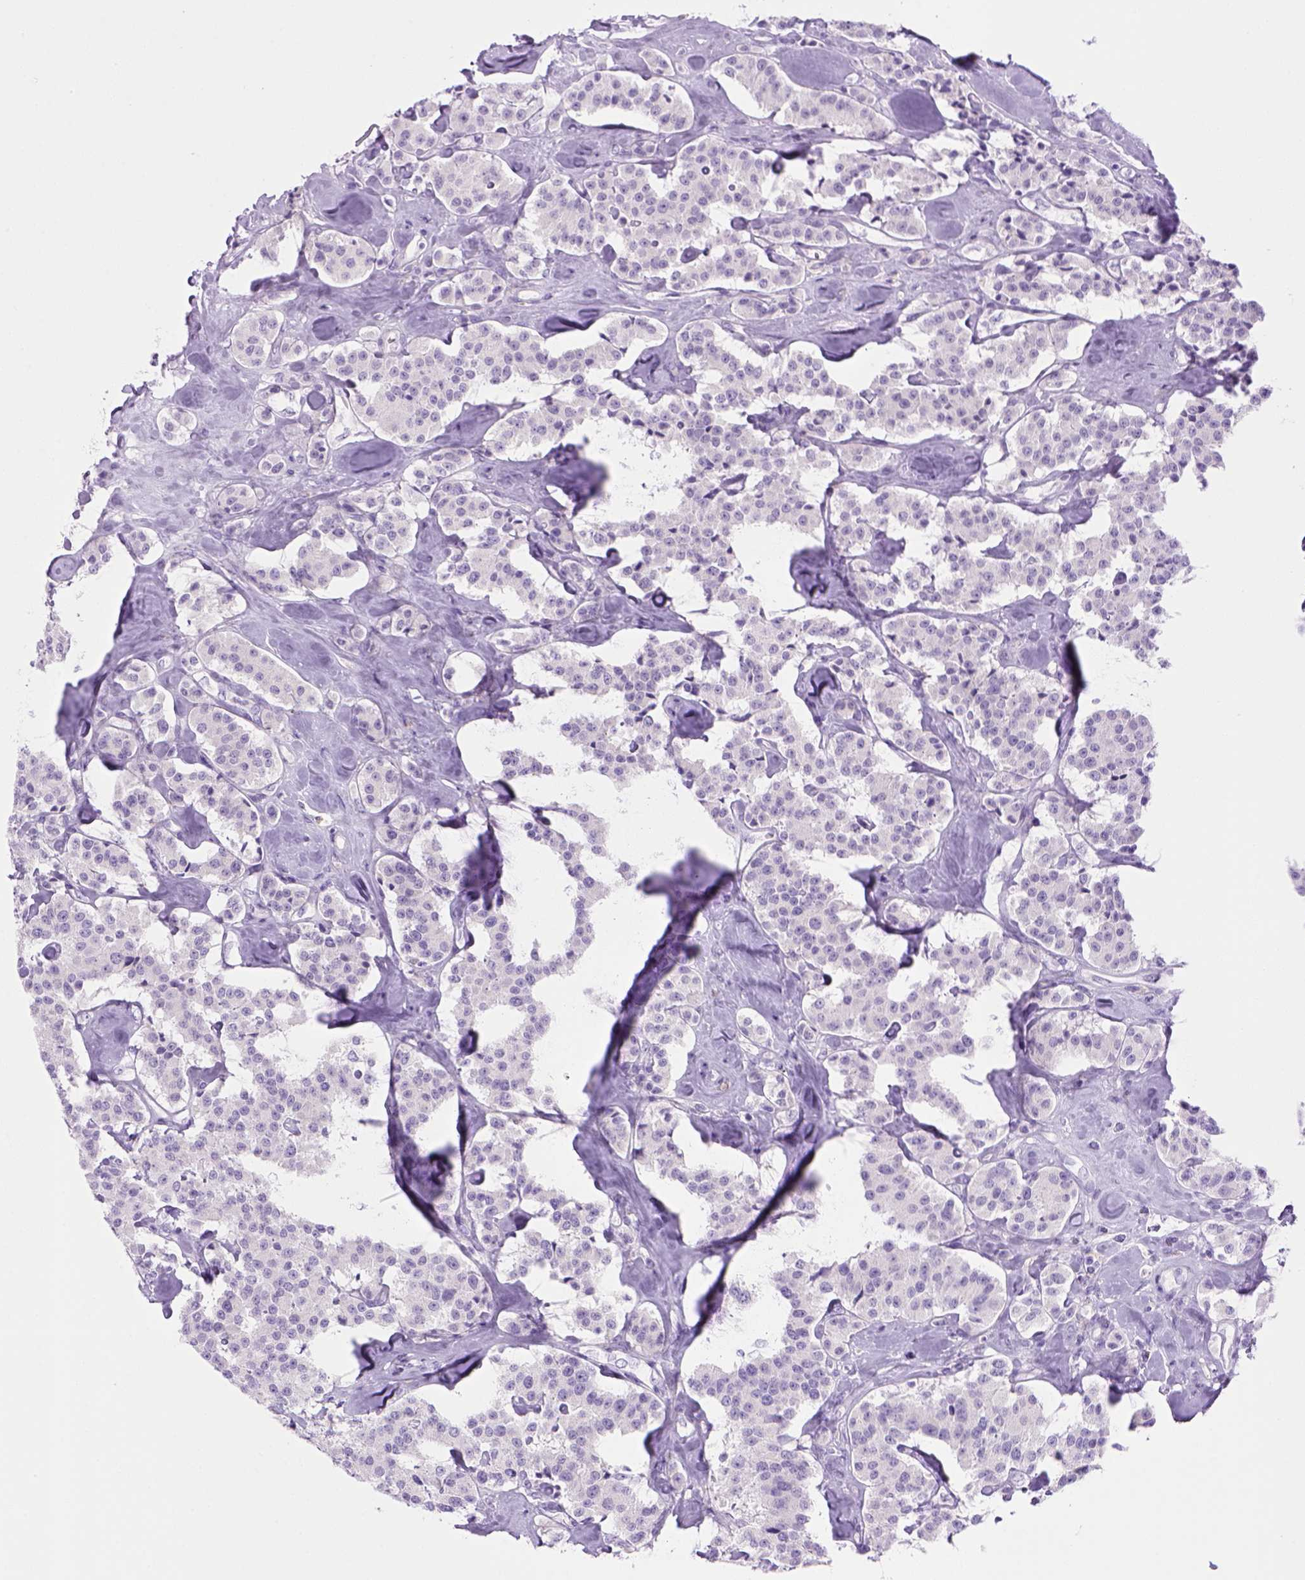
{"staining": {"intensity": "negative", "quantity": "none", "location": "none"}, "tissue": "carcinoid", "cell_type": "Tumor cells", "image_type": "cancer", "snomed": [{"axis": "morphology", "description": "Carcinoid, malignant, NOS"}, {"axis": "topography", "description": "Pancreas"}], "caption": "Tumor cells show no significant protein staining in malignant carcinoid.", "gene": "SGCG", "patient": {"sex": "male", "age": 41}}